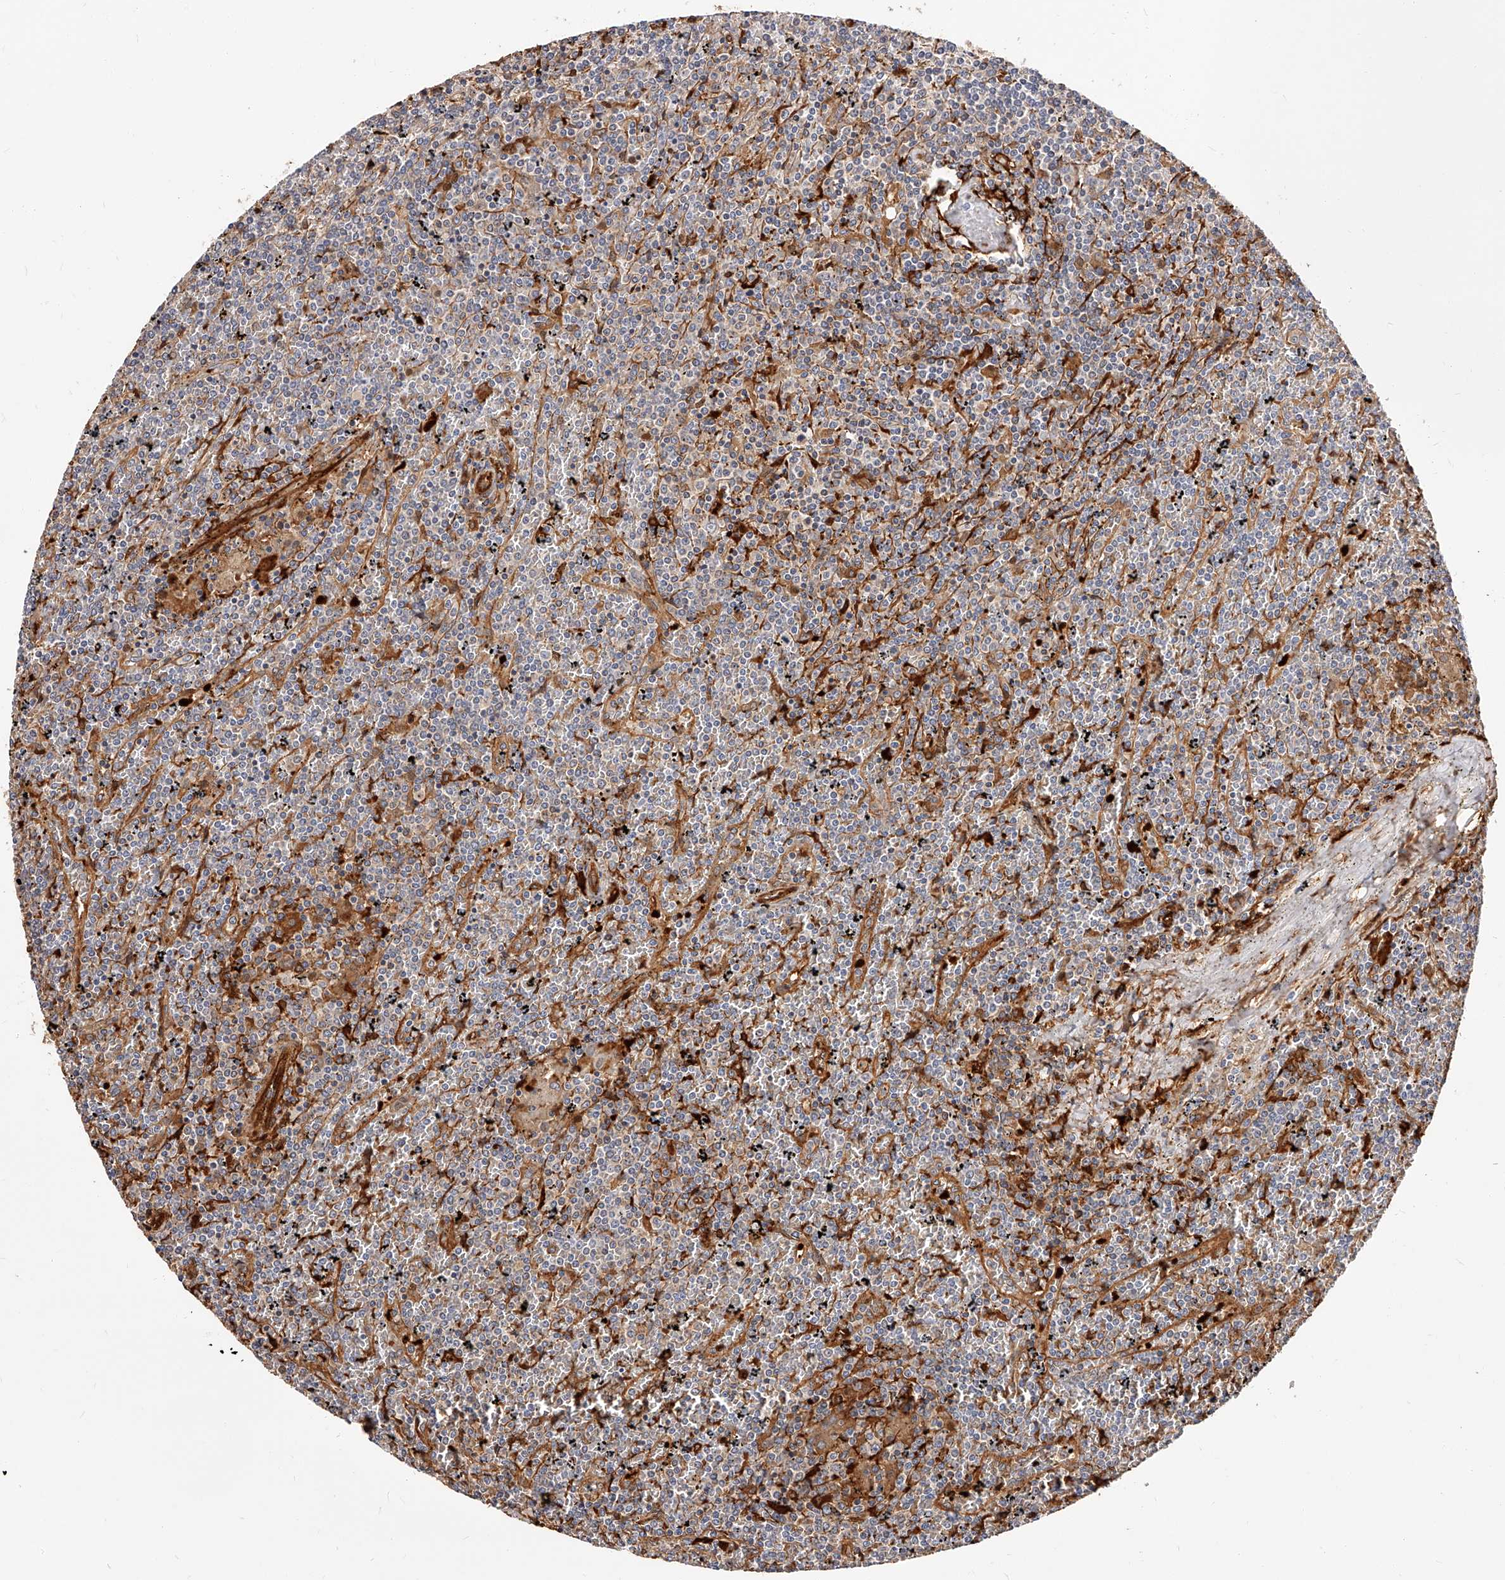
{"staining": {"intensity": "negative", "quantity": "none", "location": "none"}, "tissue": "lymphoma", "cell_type": "Tumor cells", "image_type": "cancer", "snomed": [{"axis": "morphology", "description": "Malignant lymphoma, non-Hodgkin's type, Low grade"}, {"axis": "topography", "description": "Spleen"}], "caption": "This is an immunohistochemistry (IHC) micrograph of human lymphoma. There is no staining in tumor cells.", "gene": "LAP3", "patient": {"sex": "female", "age": 19}}